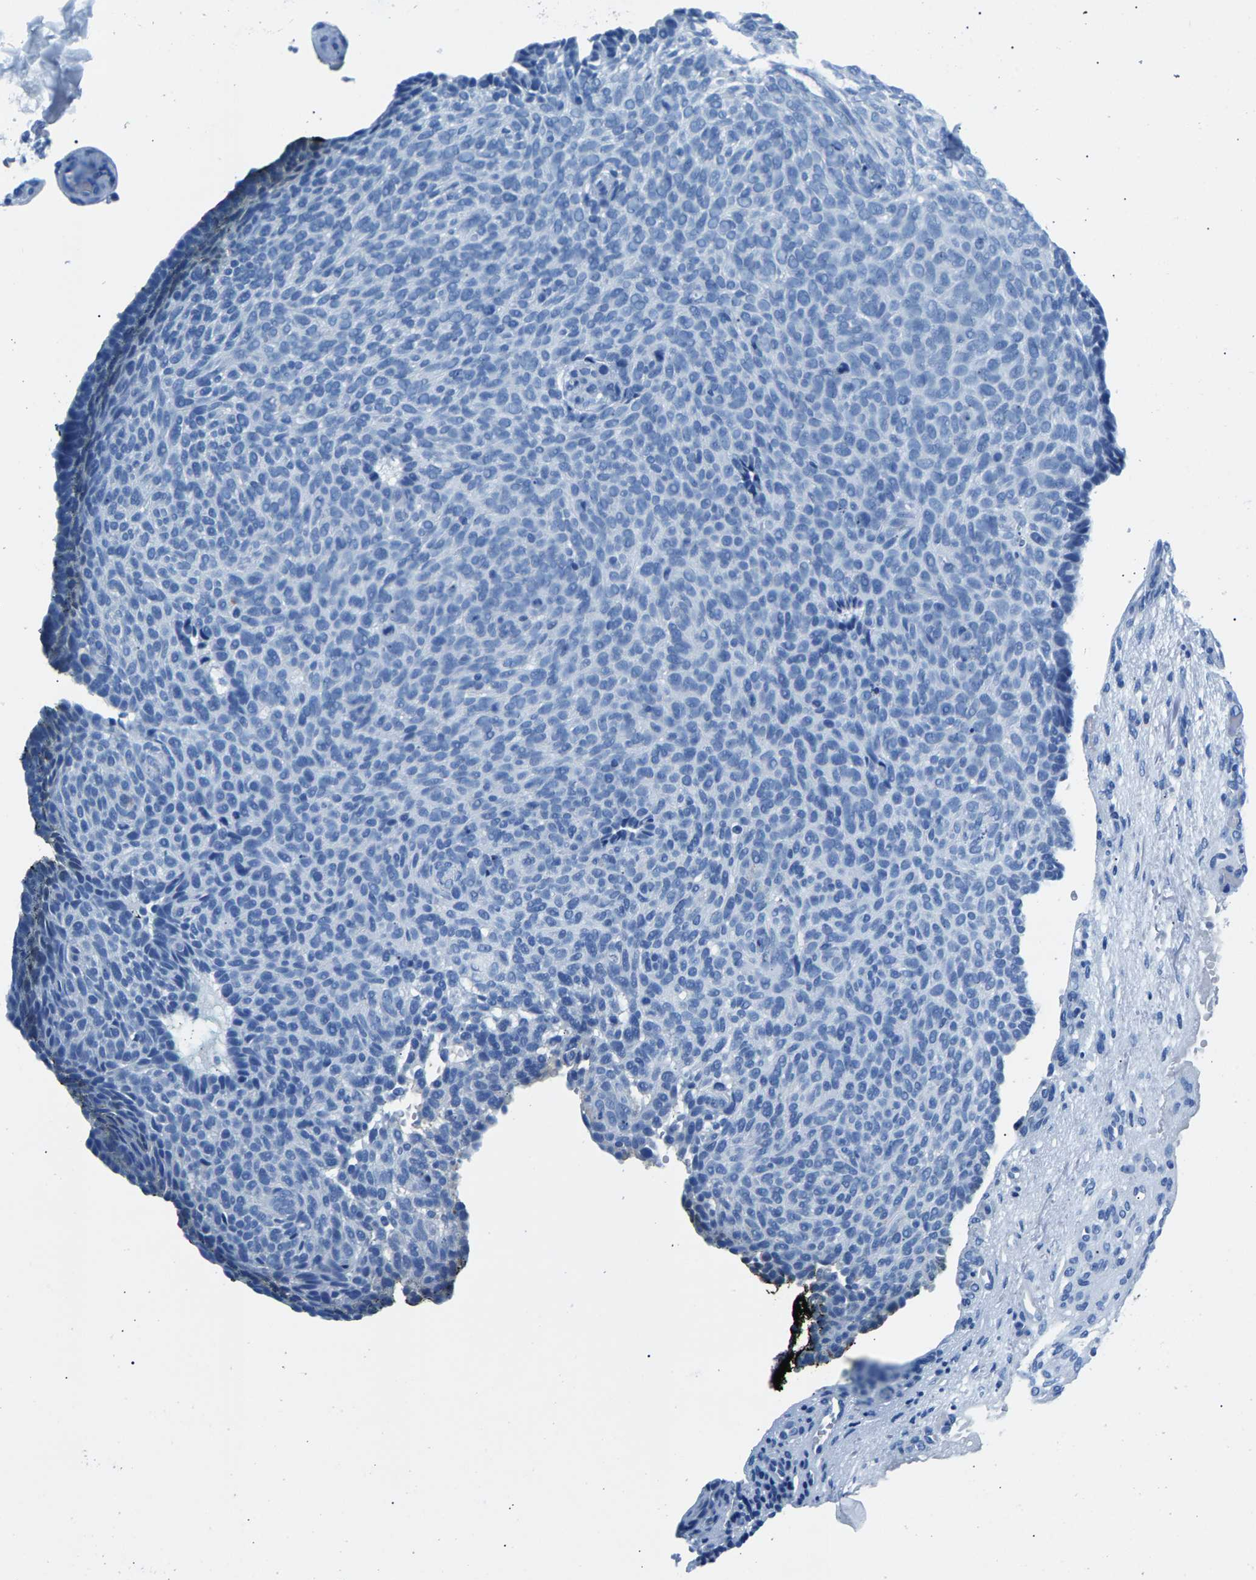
{"staining": {"intensity": "negative", "quantity": "none", "location": "none"}, "tissue": "skin cancer", "cell_type": "Tumor cells", "image_type": "cancer", "snomed": [{"axis": "morphology", "description": "Basal cell carcinoma"}, {"axis": "topography", "description": "Skin"}], "caption": "Protein analysis of skin cancer demonstrates no significant positivity in tumor cells.", "gene": "CPS1", "patient": {"sex": "male", "age": 61}}